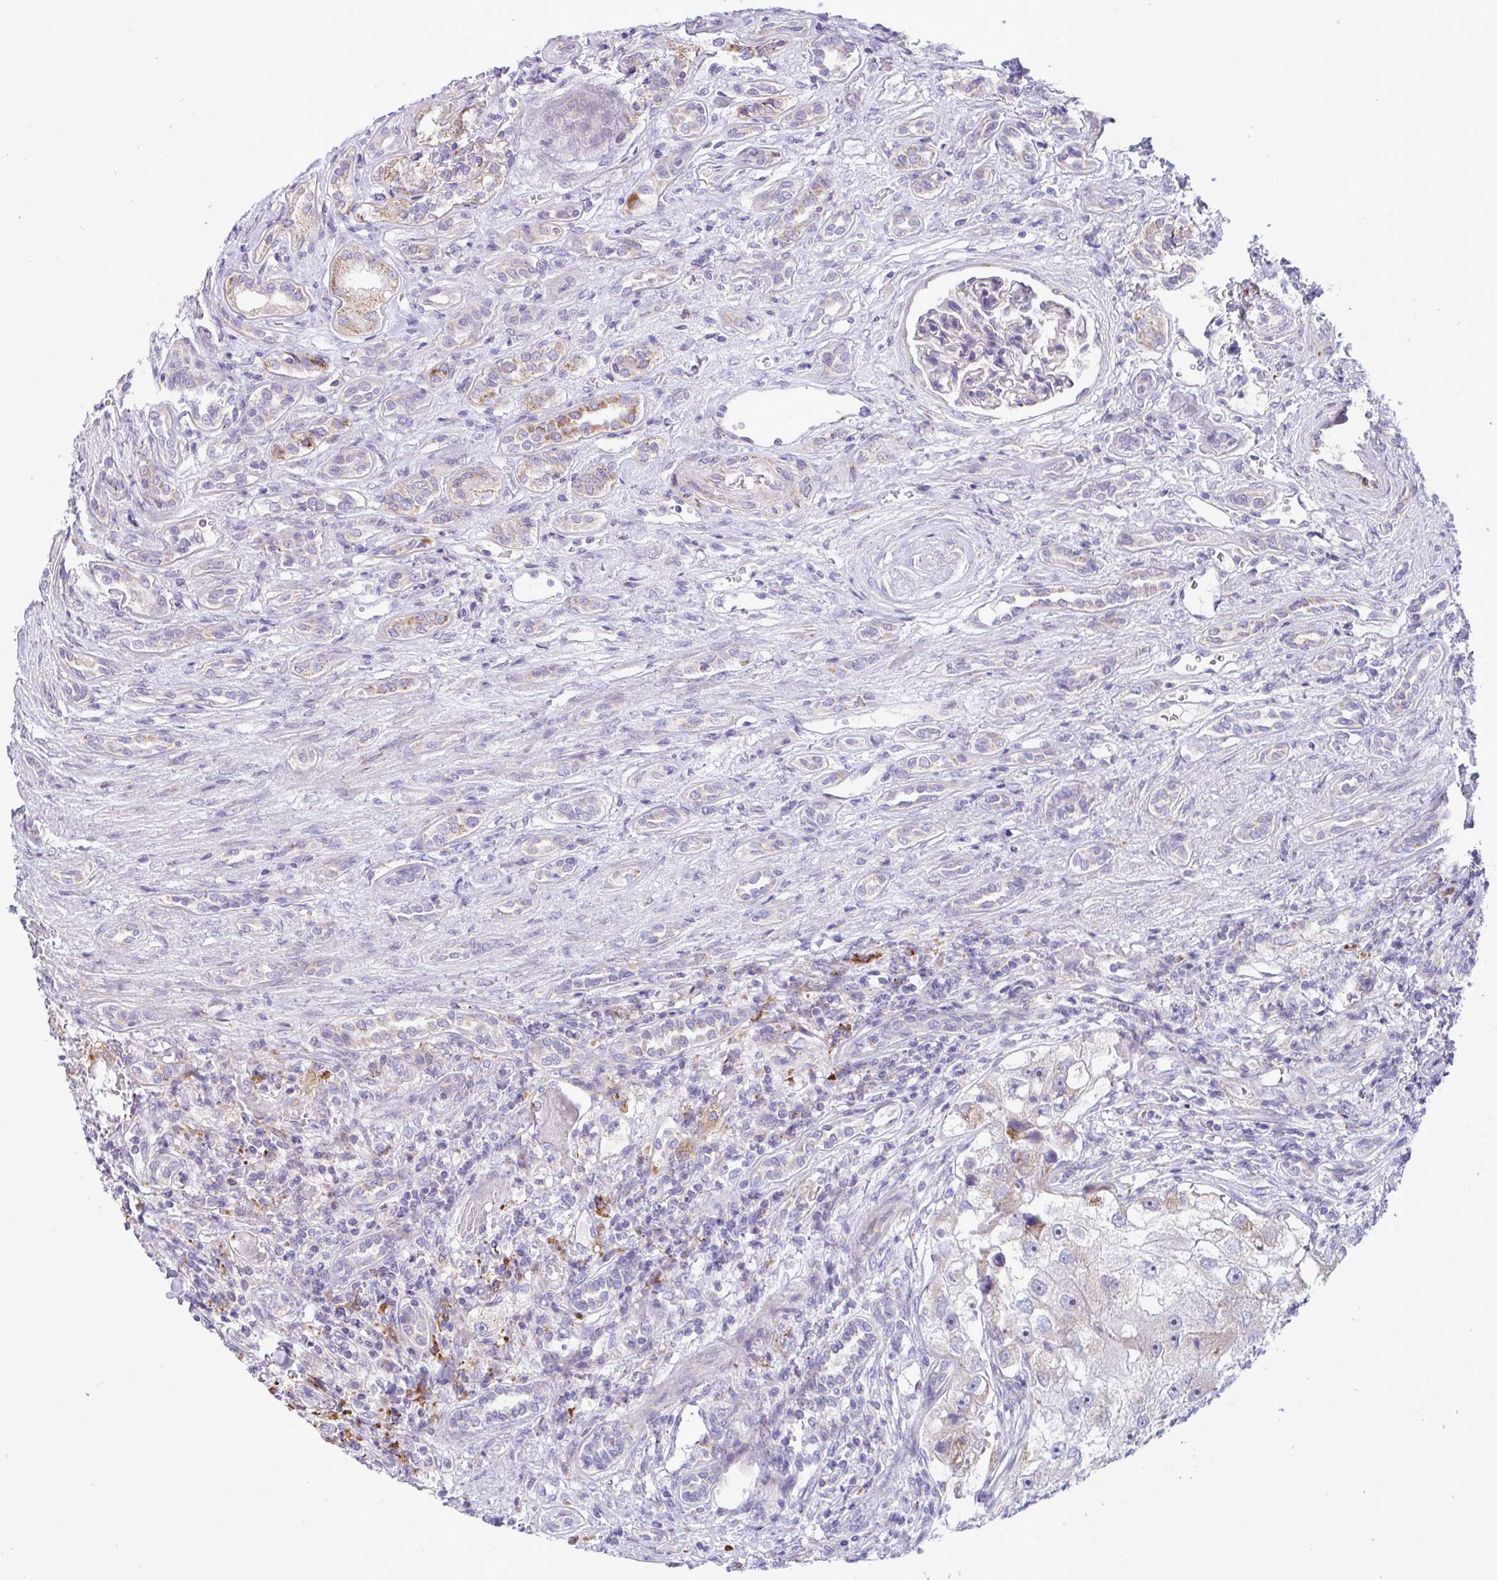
{"staining": {"intensity": "negative", "quantity": "none", "location": "none"}, "tissue": "renal cancer", "cell_type": "Tumor cells", "image_type": "cancer", "snomed": [{"axis": "morphology", "description": "Adenocarcinoma, NOS"}, {"axis": "topography", "description": "Kidney"}], "caption": "Immunohistochemistry of human adenocarcinoma (renal) shows no staining in tumor cells. (DAB (3,3'-diaminobenzidine) immunohistochemistry (IHC) visualized using brightfield microscopy, high magnification).", "gene": "DTX3", "patient": {"sex": "male", "age": 63}}